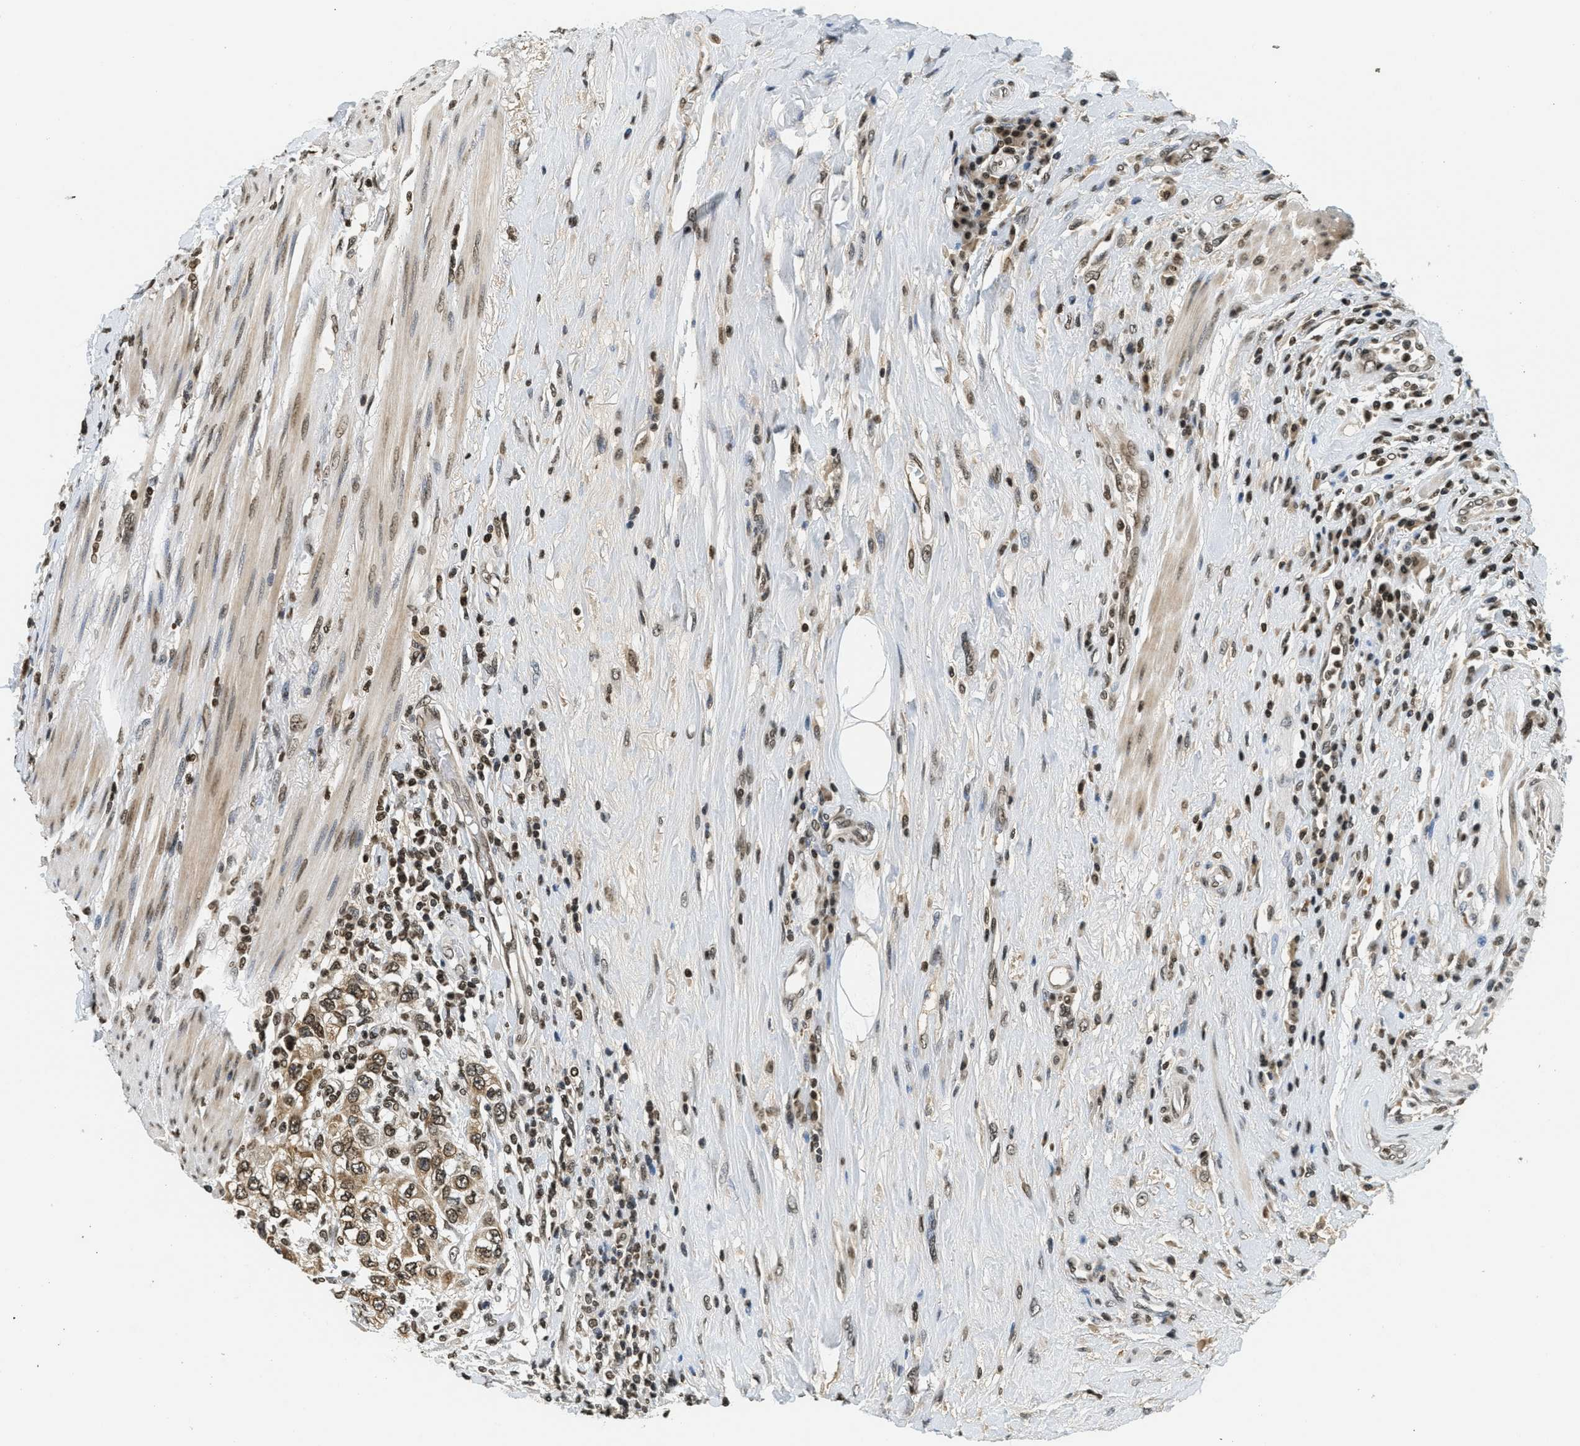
{"staining": {"intensity": "moderate", "quantity": ">75%", "location": "nuclear"}, "tissue": "urothelial cancer", "cell_type": "Tumor cells", "image_type": "cancer", "snomed": [{"axis": "morphology", "description": "Urothelial carcinoma, High grade"}, {"axis": "topography", "description": "Urinary bladder"}], "caption": "IHC of human urothelial cancer exhibits medium levels of moderate nuclear positivity in about >75% of tumor cells. The protein is stained brown, and the nuclei are stained in blue (DAB IHC with brightfield microscopy, high magnification).", "gene": "LDB2", "patient": {"sex": "female", "age": 80}}